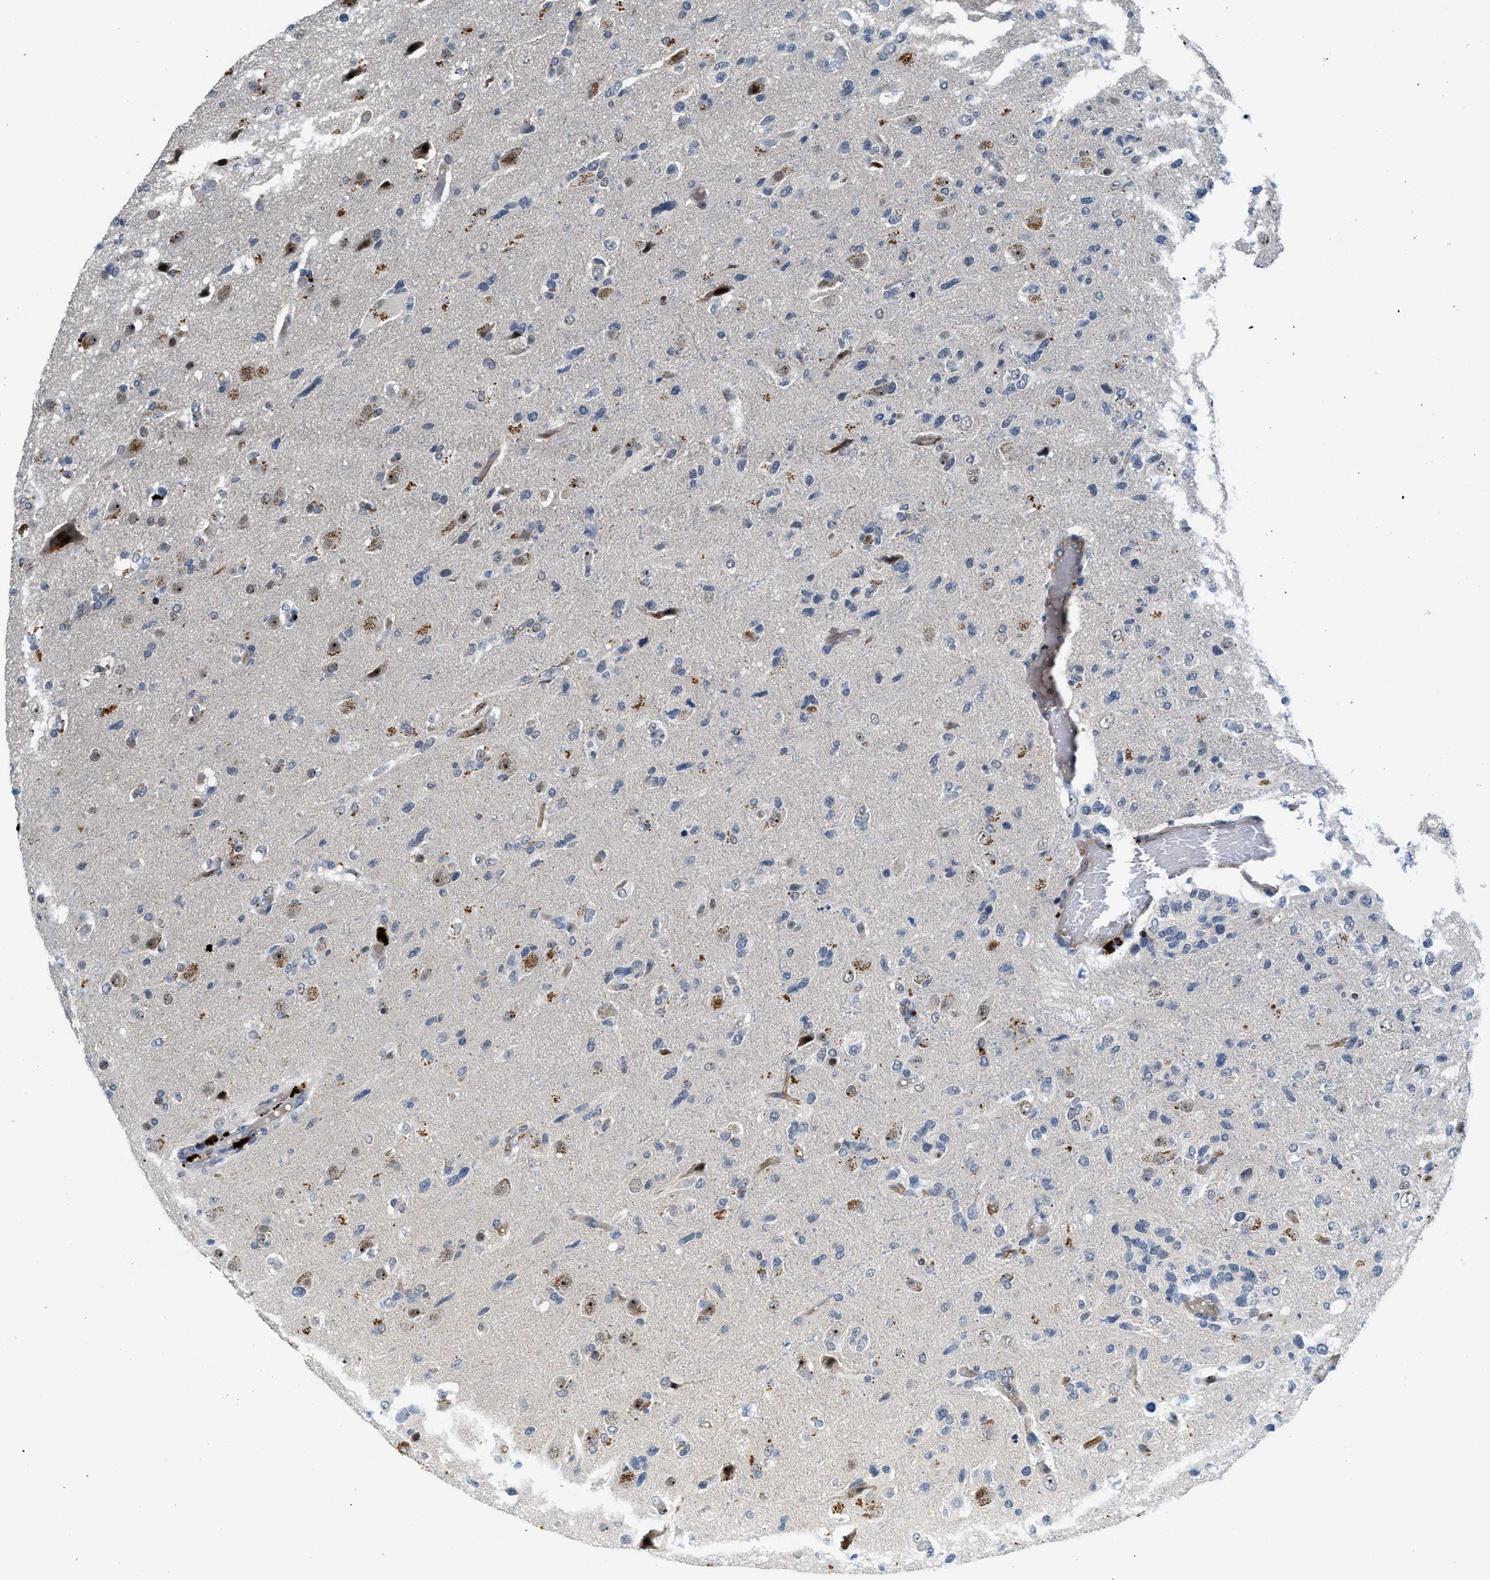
{"staining": {"intensity": "negative", "quantity": "none", "location": "none"}, "tissue": "glioma", "cell_type": "Tumor cells", "image_type": "cancer", "snomed": [{"axis": "morphology", "description": "Glioma, malignant, High grade"}, {"axis": "topography", "description": "Brain"}], "caption": "This is an IHC histopathology image of glioma. There is no positivity in tumor cells.", "gene": "SLCO2A1", "patient": {"sex": "female", "age": 58}}